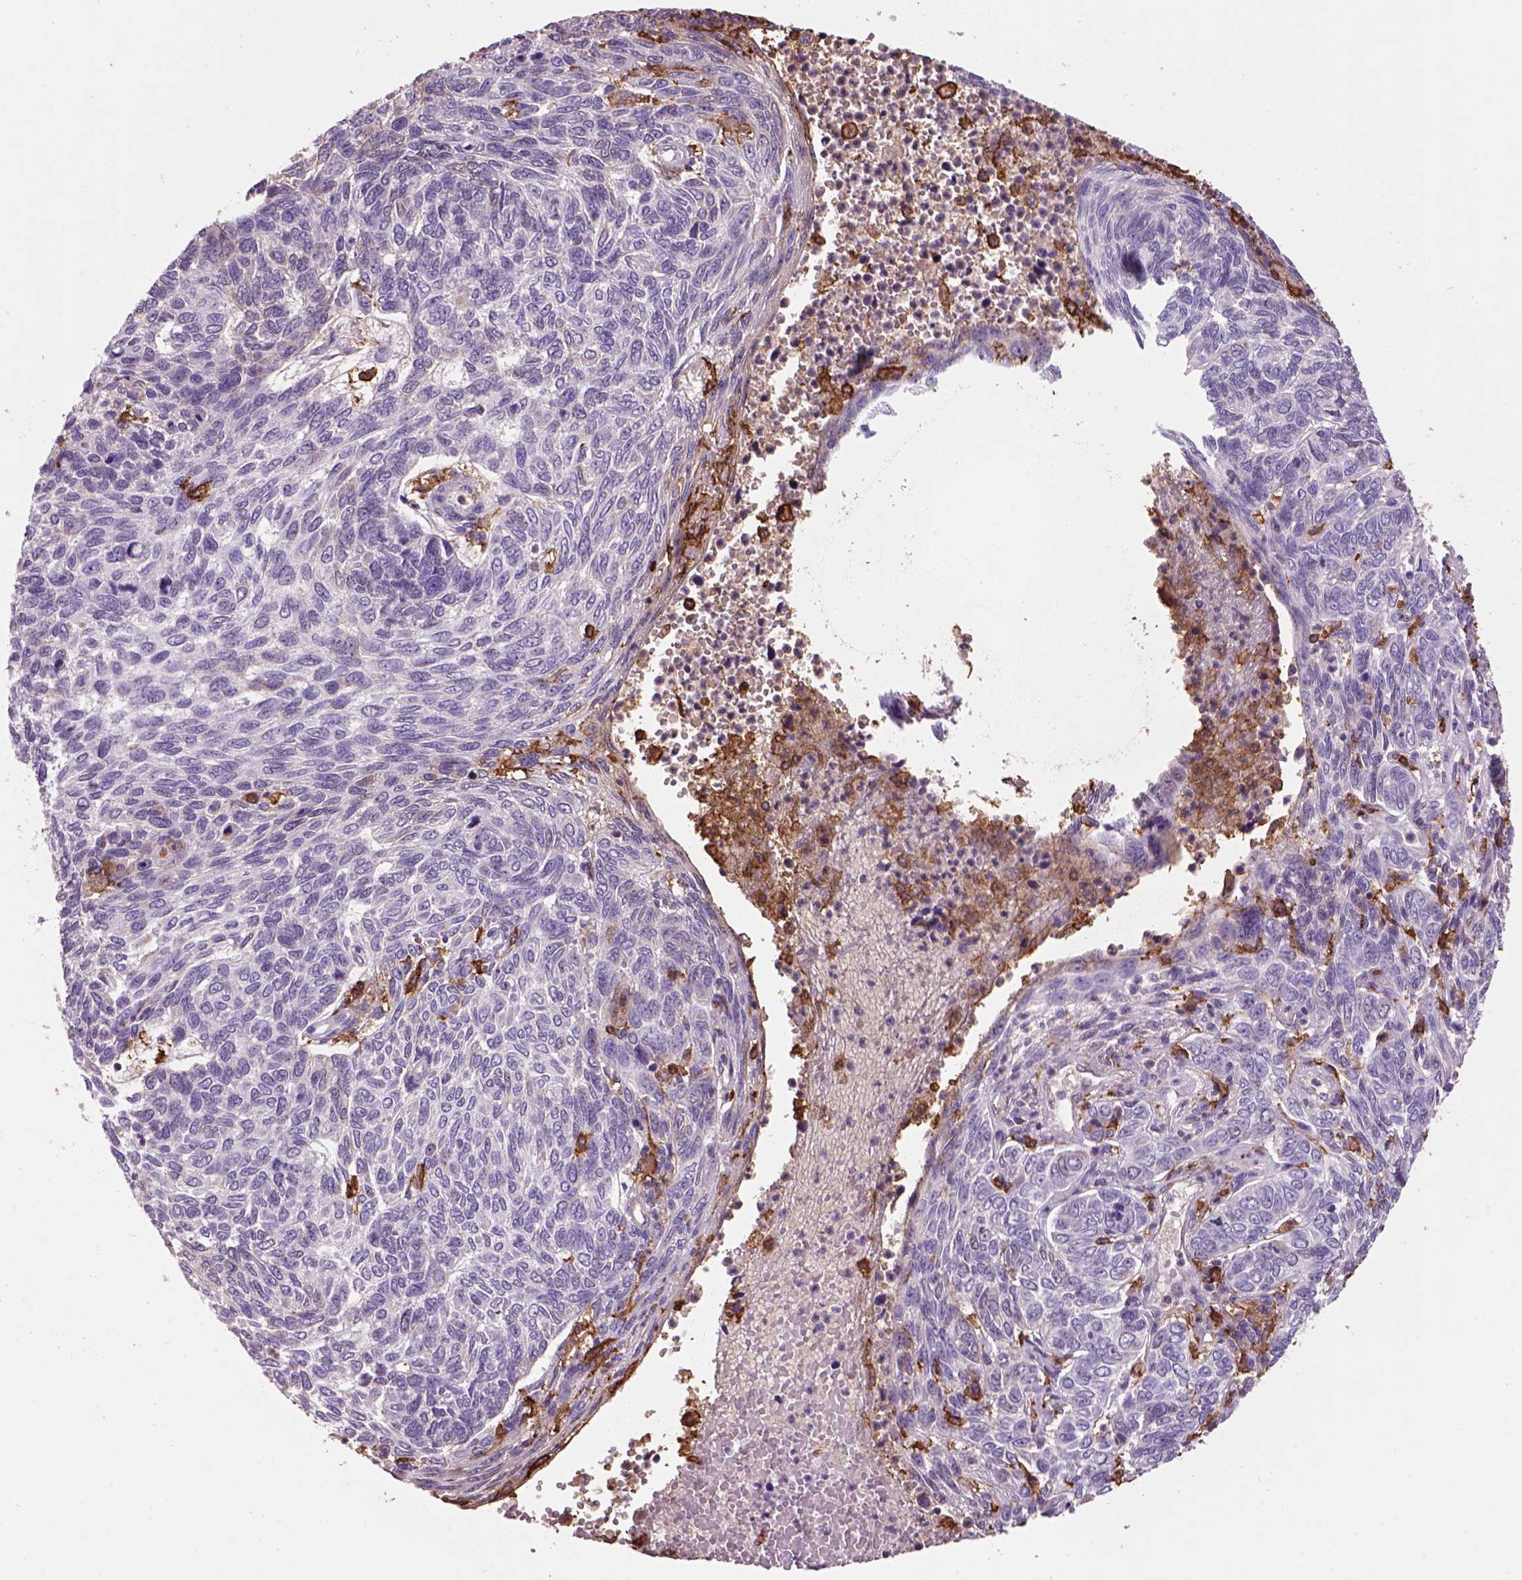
{"staining": {"intensity": "negative", "quantity": "none", "location": "none"}, "tissue": "skin cancer", "cell_type": "Tumor cells", "image_type": "cancer", "snomed": [{"axis": "morphology", "description": "Basal cell carcinoma"}, {"axis": "topography", "description": "Skin"}], "caption": "High magnification brightfield microscopy of skin cancer (basal cell carcinoma) stained with DAB (3,3'-diaminobenzidine) (brown) and counterstained with hematoxylin (blue): tumor cells show no significant staining. Brightfield microscopy of immunohistochemistry (IHC) stained with DAB (3,3'-diaminobenzidine) (brown) and hematoxylin (blue), captured at high magnification.", "gene": "CD14", "patient": {"sex": "female", "age": 65}}